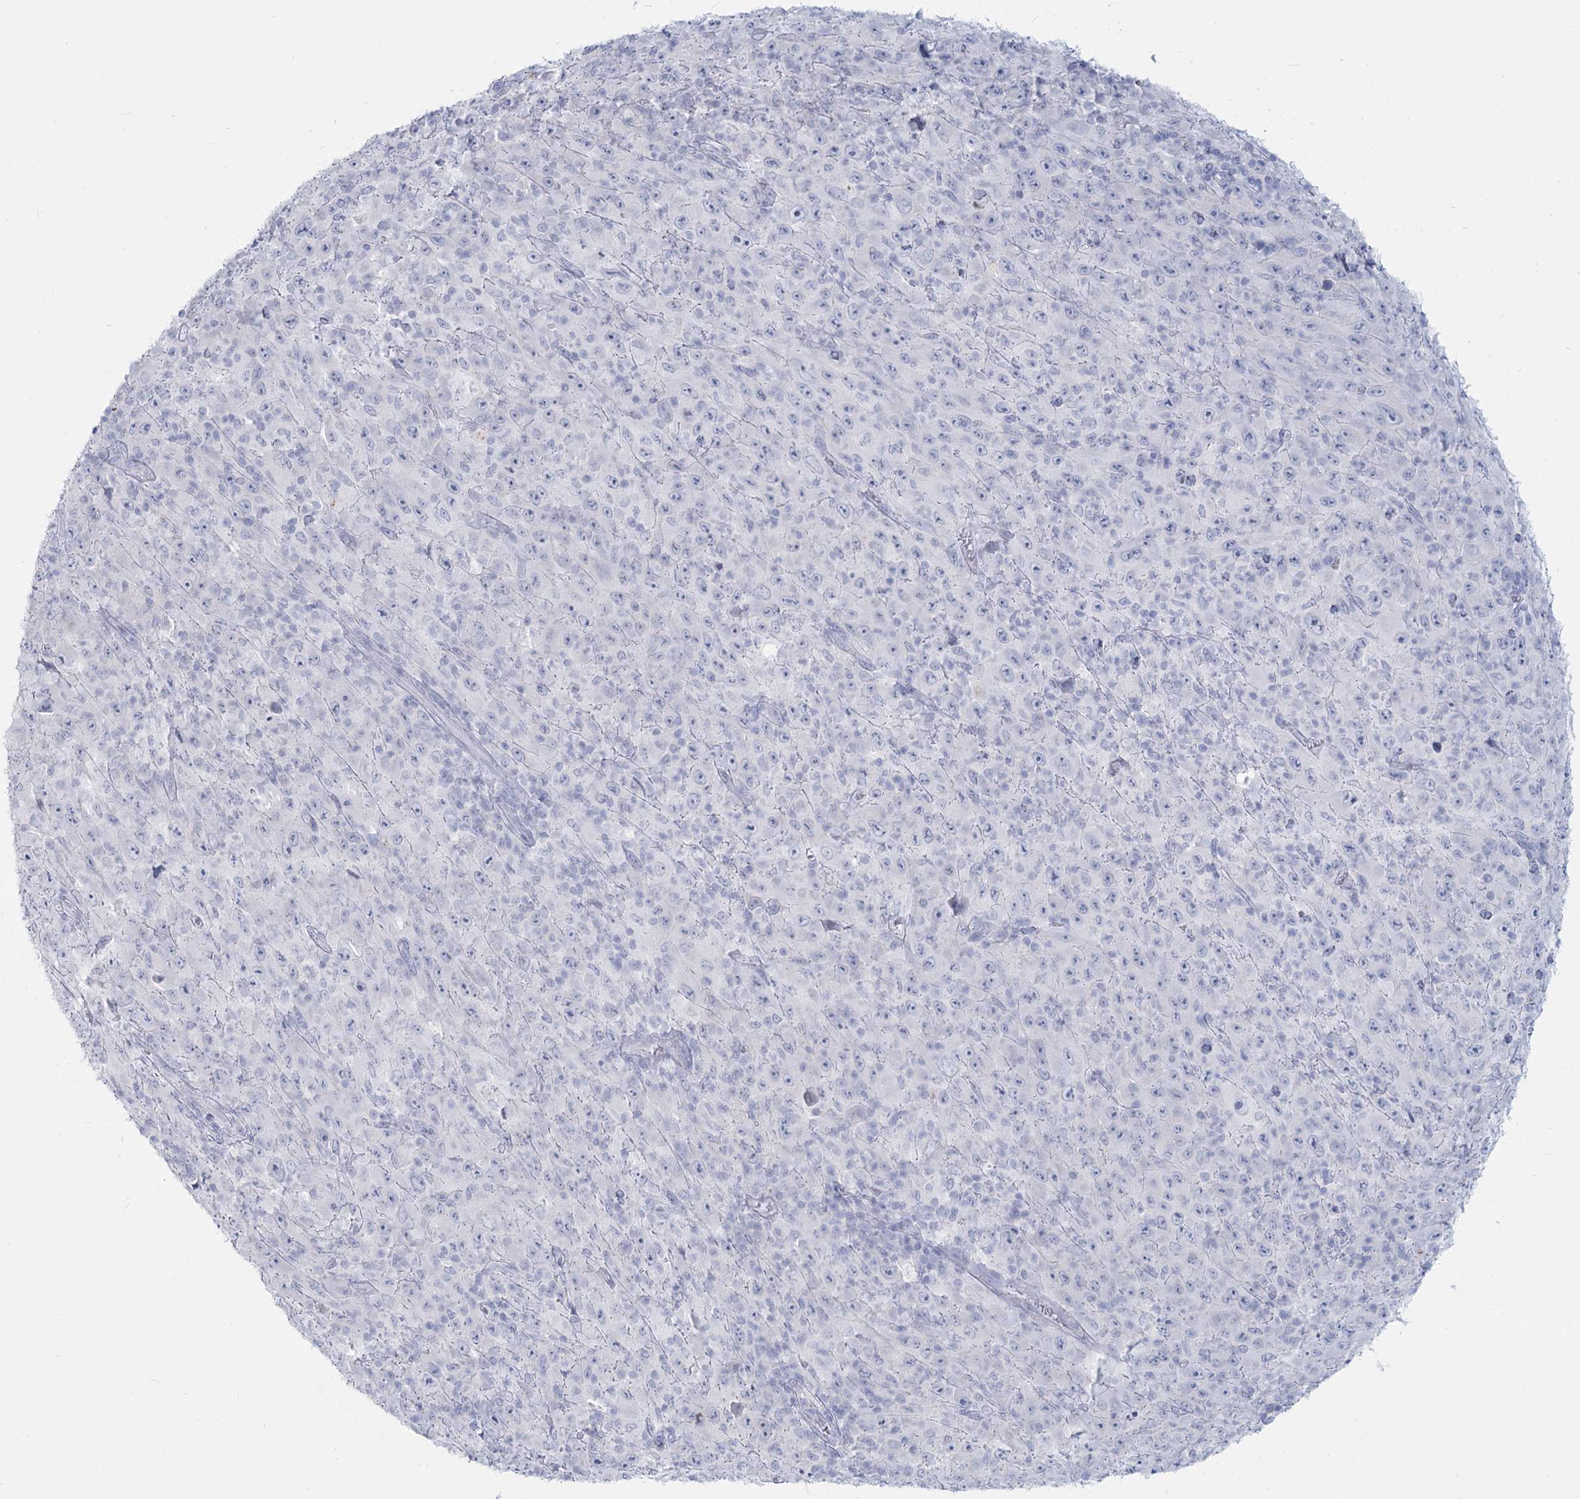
{"staining": {"intensity": "negative", "quantity": "none", "location": "none"}, "tissue": "melanoma", "cell_type": "Tumor cells", "image_type": "cancer", "snomed": [{"axis": "morphology", "description": "Malignant melanoma, Metastatic site"}, {"axis": "topography", "description": "Skin"}], "caption": "Tumor cells show no significant staining in melanoma.", "gene": "SLC6A19", "patient": {"sex": "female", "age": 56}}